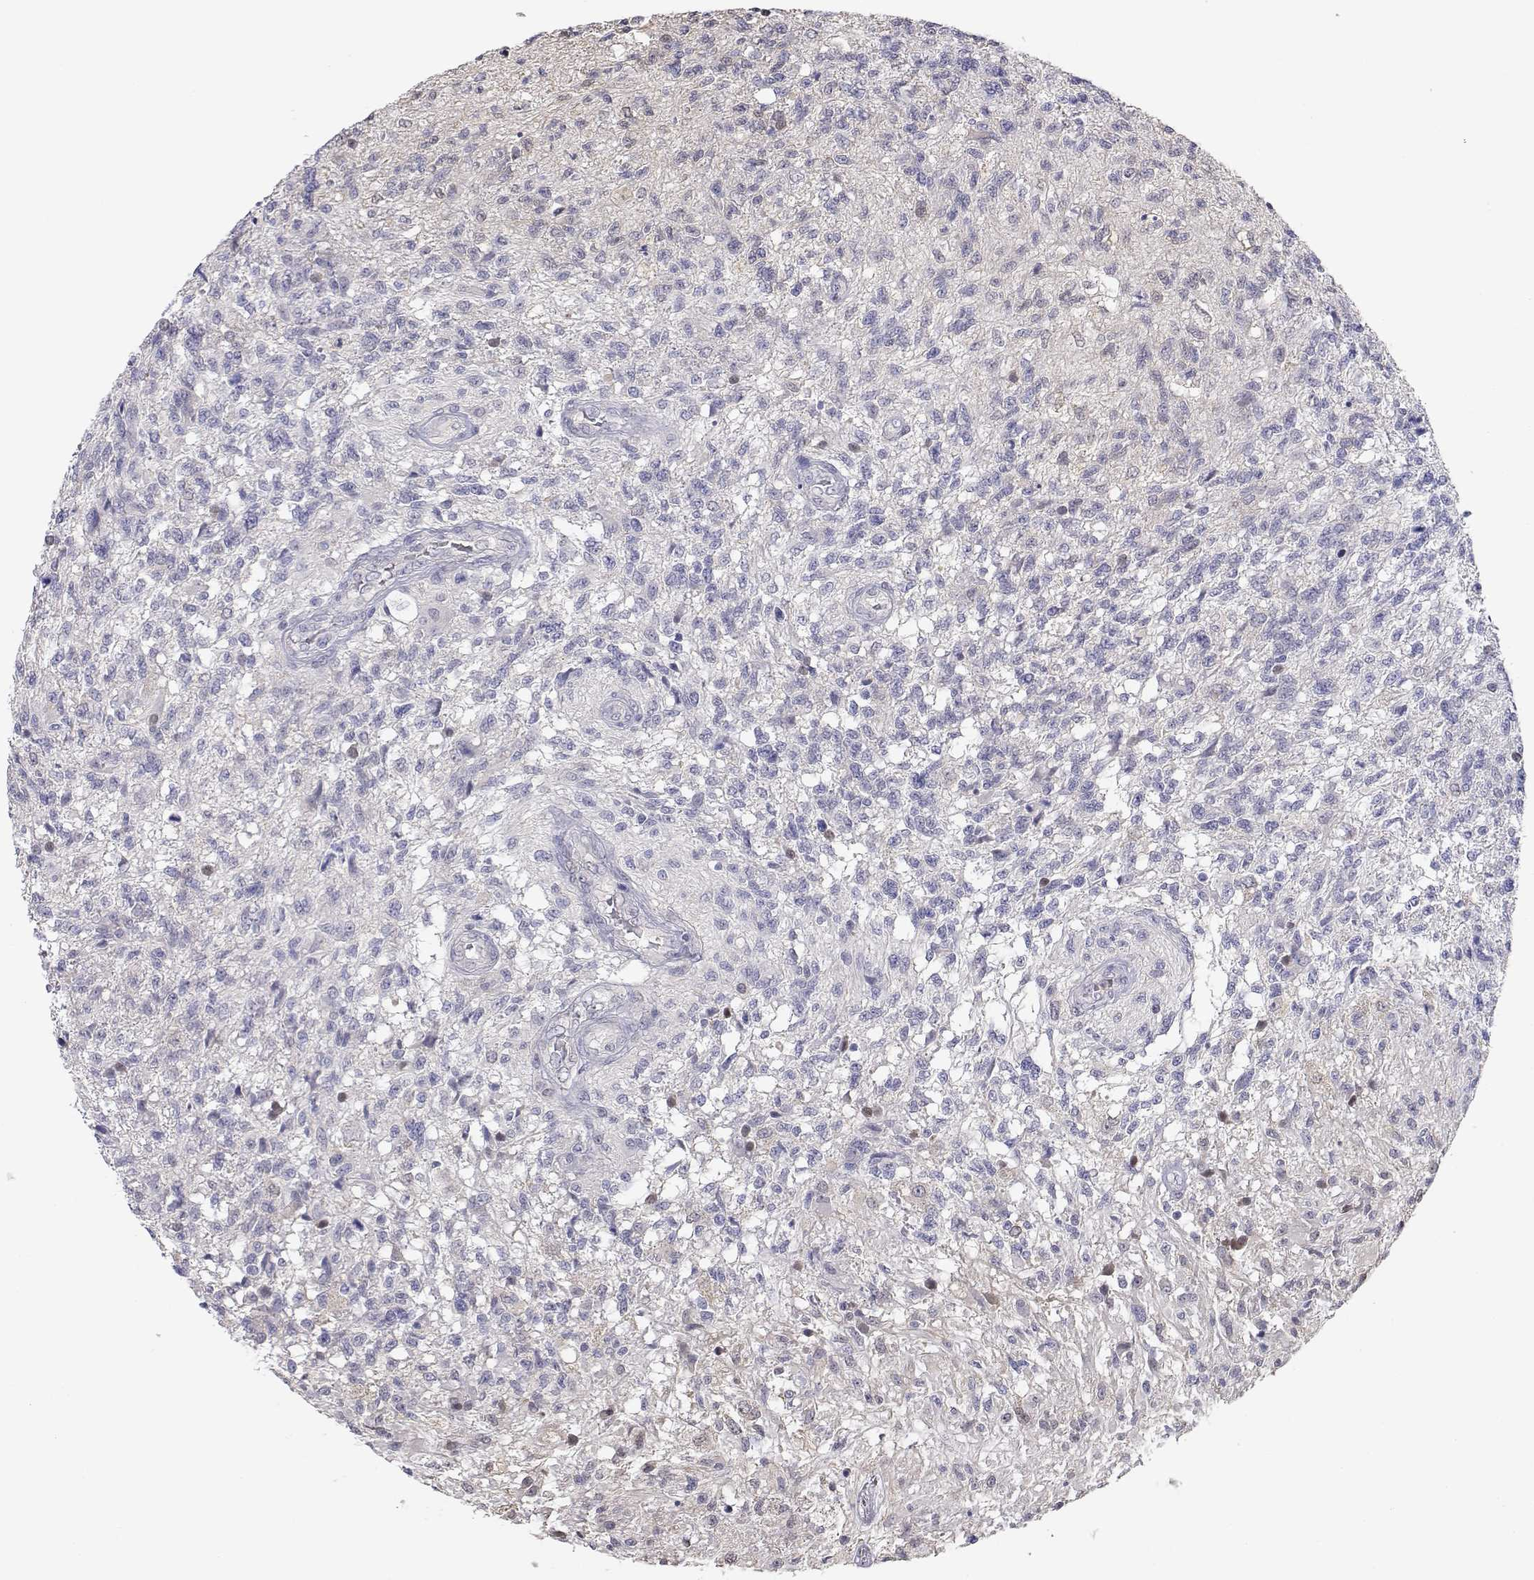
{"staining": {"intensity": "negative", "quantity": "none", "location": "none"}, "tissue": "glioma", "cell_type": "Tumor cells", "image_type": "cancer", "snomed": [{"axis": "morphology", "description": "Glioma, malignant, High grade"}, {"axis": "topography", "description": "Brain"}], "caption": "Immunohistochemistry histopathology image of neoplastic tissue: human glioma stained with DAB exhibits no significant protein positivity in tumor cells.", "gene": "ADA", "patient": {"sex": "male", "age": 56}}